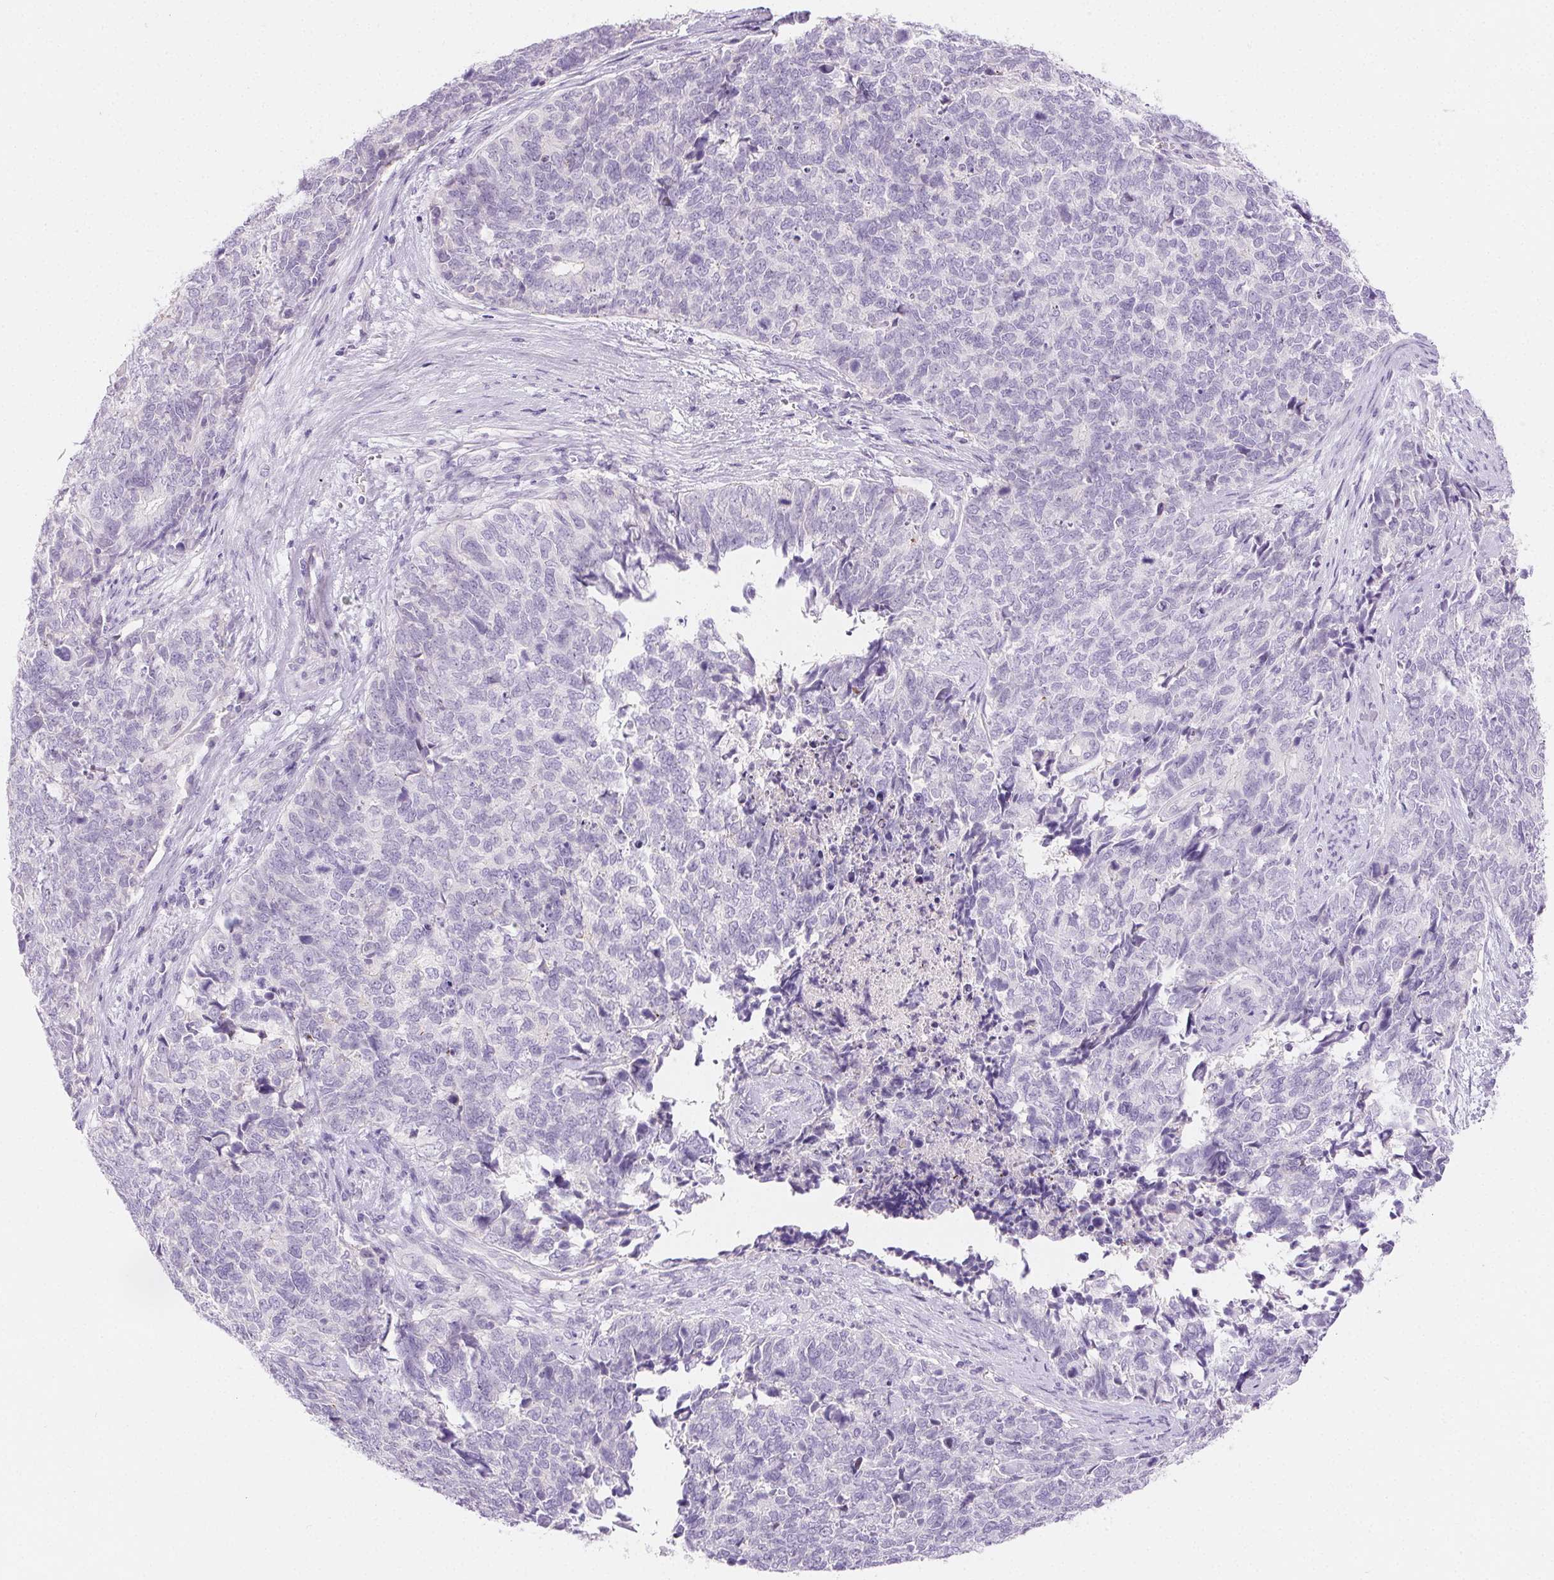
{"staining": {"intensity": "negative", "quantity": "none", "location": "none"}, "tissue": "cervical cancer", "cell_type": "Tumor cells", "image_type": "cancer", "snomed": [{"axis": "morphology", "description": "Adenocarcinoma, NOS"}, {"axis": "topography", "description": "Cervix"}], "caption": "Histopathology image shows no significant protein staining in tumor cells of cervical adenocarcinoma.", "gene": "CLDN16", "patient": {"sex": "female", "age": 63}}